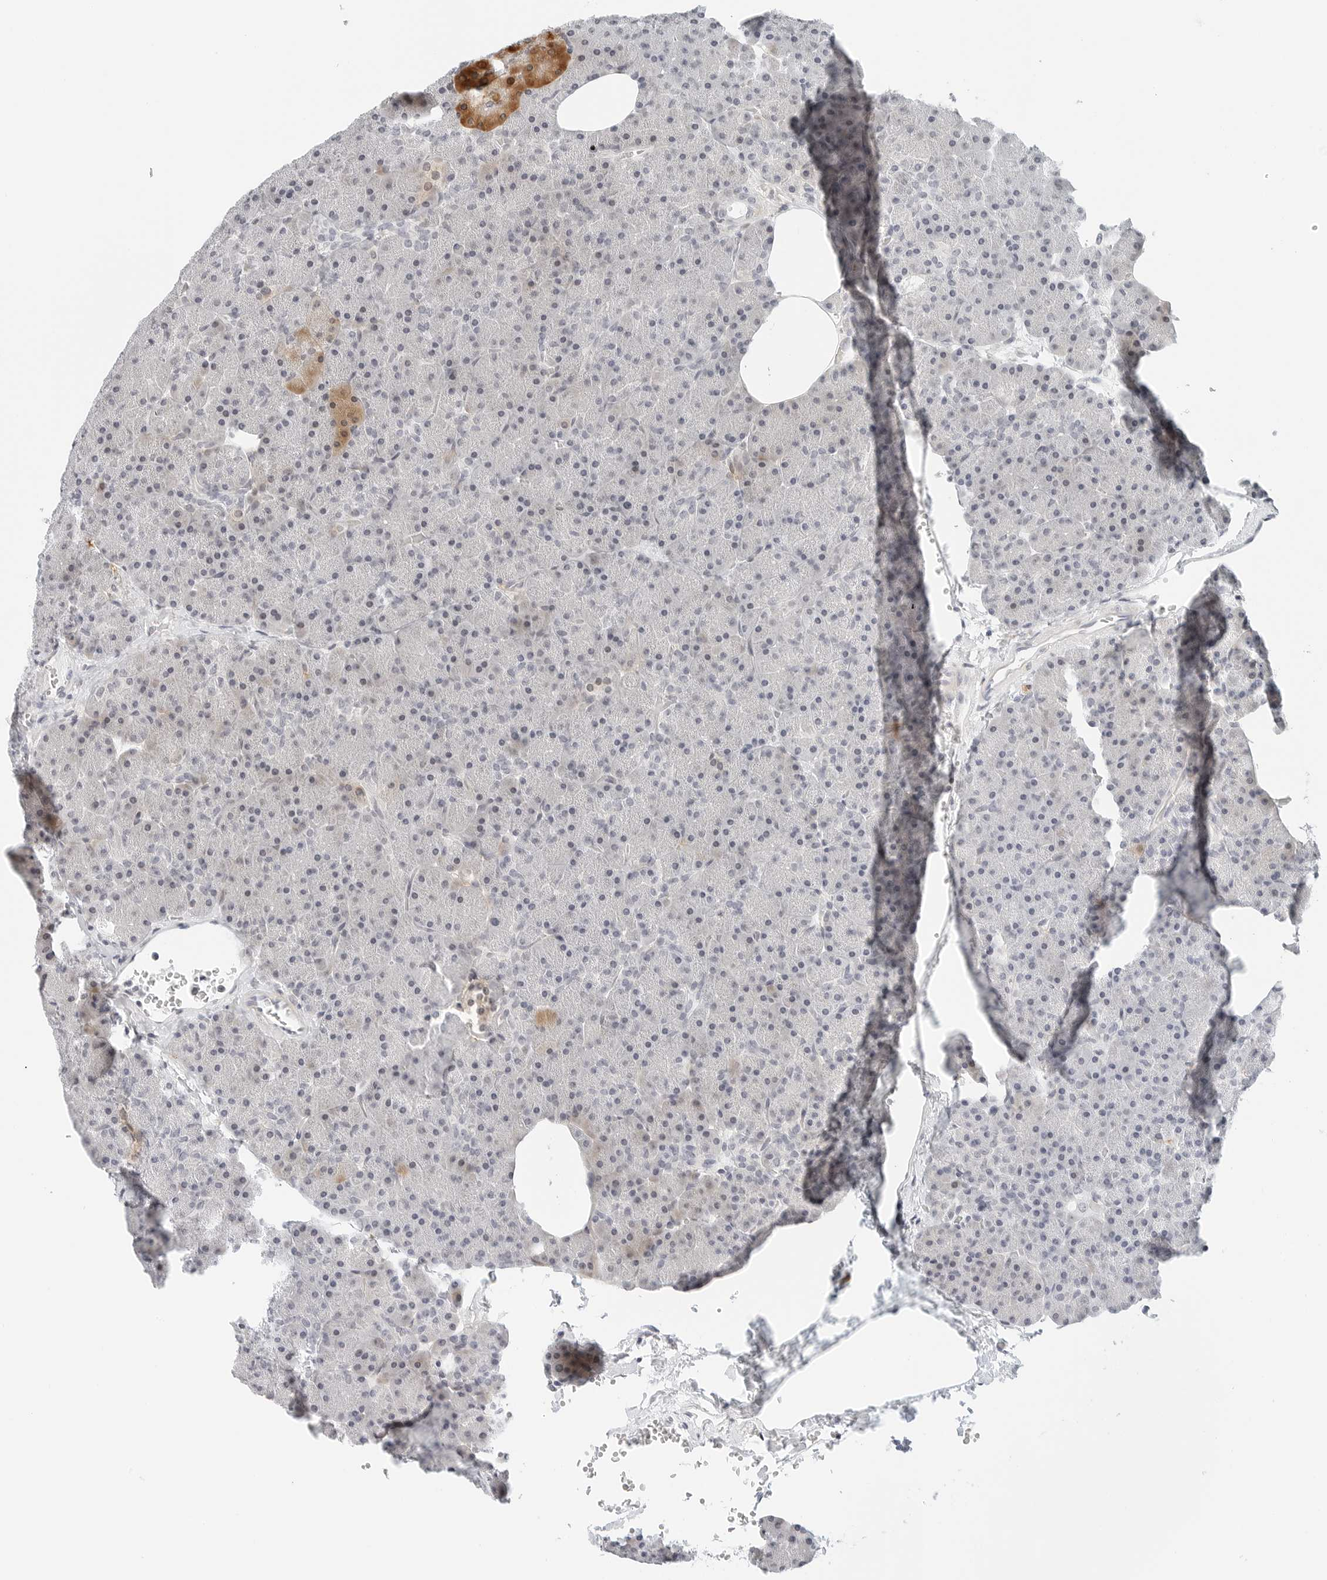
{"staining": {"intensity": "moderate", "quantity": "<25%", "location": "cytoplasmic/membranous"}, "tissue": "pancreas", "cell_type": "Exocrine glandular cells", "image_type": "normal", "snomed": [{"axis": "morphology", "description": "Normal tissue, NOS"}, {"axis": "morphology", "description": "Carcinoid, malignant, NOS"}, {"axis": "topography", "description": "Pancreas"}], "caption": "Exocrine glandular cells display low levels of moderate cytoplasmic/membranous staining in about <25% of cells in benign pancreas.", "gene": "PARP10", "patient": {"sex": "female", "age": 35}}